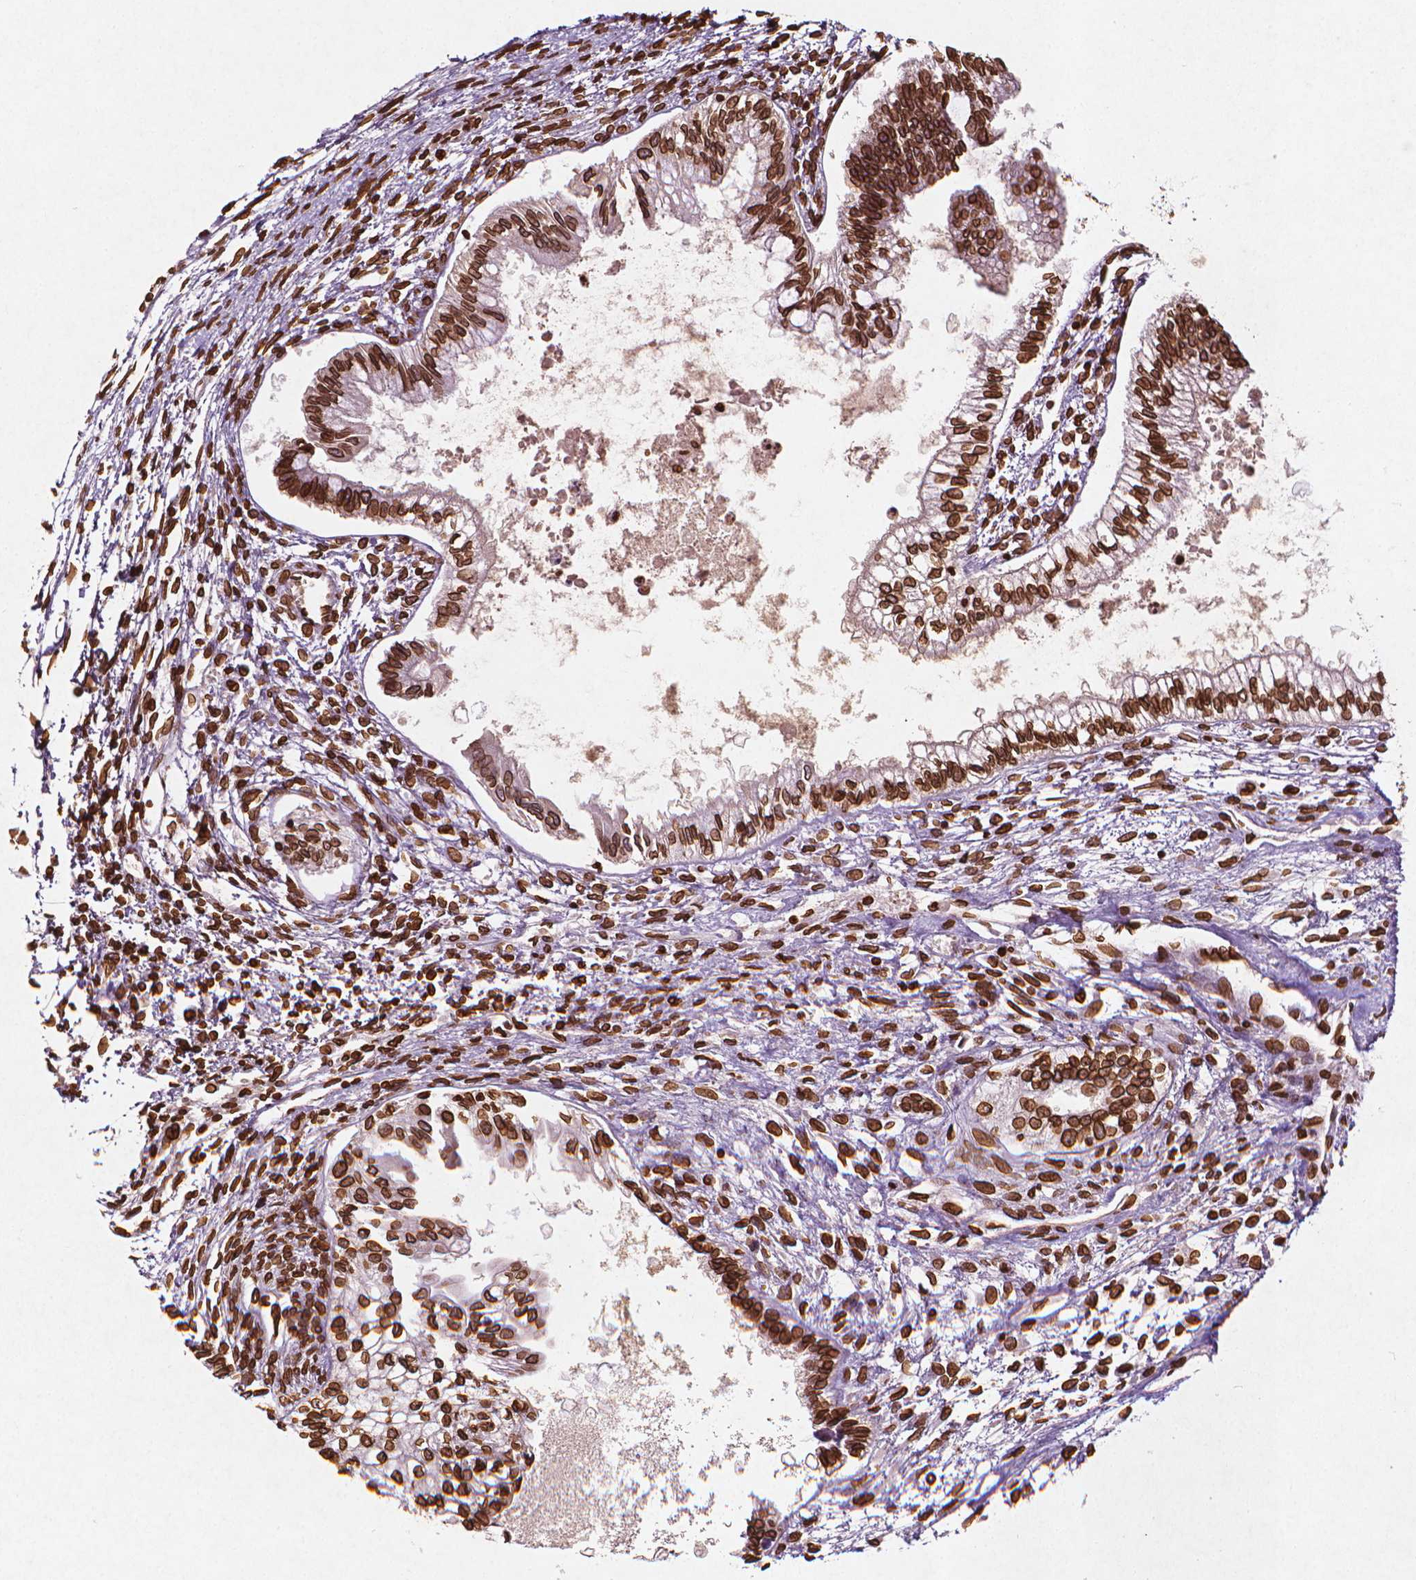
{"staining": {"intensity": "strong", "quantity": ">75%", "location": "cytoplasmic/membranous,nuclear"}, "tissue": "testis cancer", "cell_type": "Tumor cells", "image_type": "cancer", "snomed": [{"axis": "morphology", "description": "Carcinoma, Embryonal, NOS"}, {"axis": "topography", "description": "Testis"}], "caption": "Testis cancer (embryonal carcinoma) tissue shows strong cytoplasmic/membranous and nuclear staining in approximately >75% of tumor cells", "gene": "LMNB1", "patient": {"sex": "male", "age": 37}}